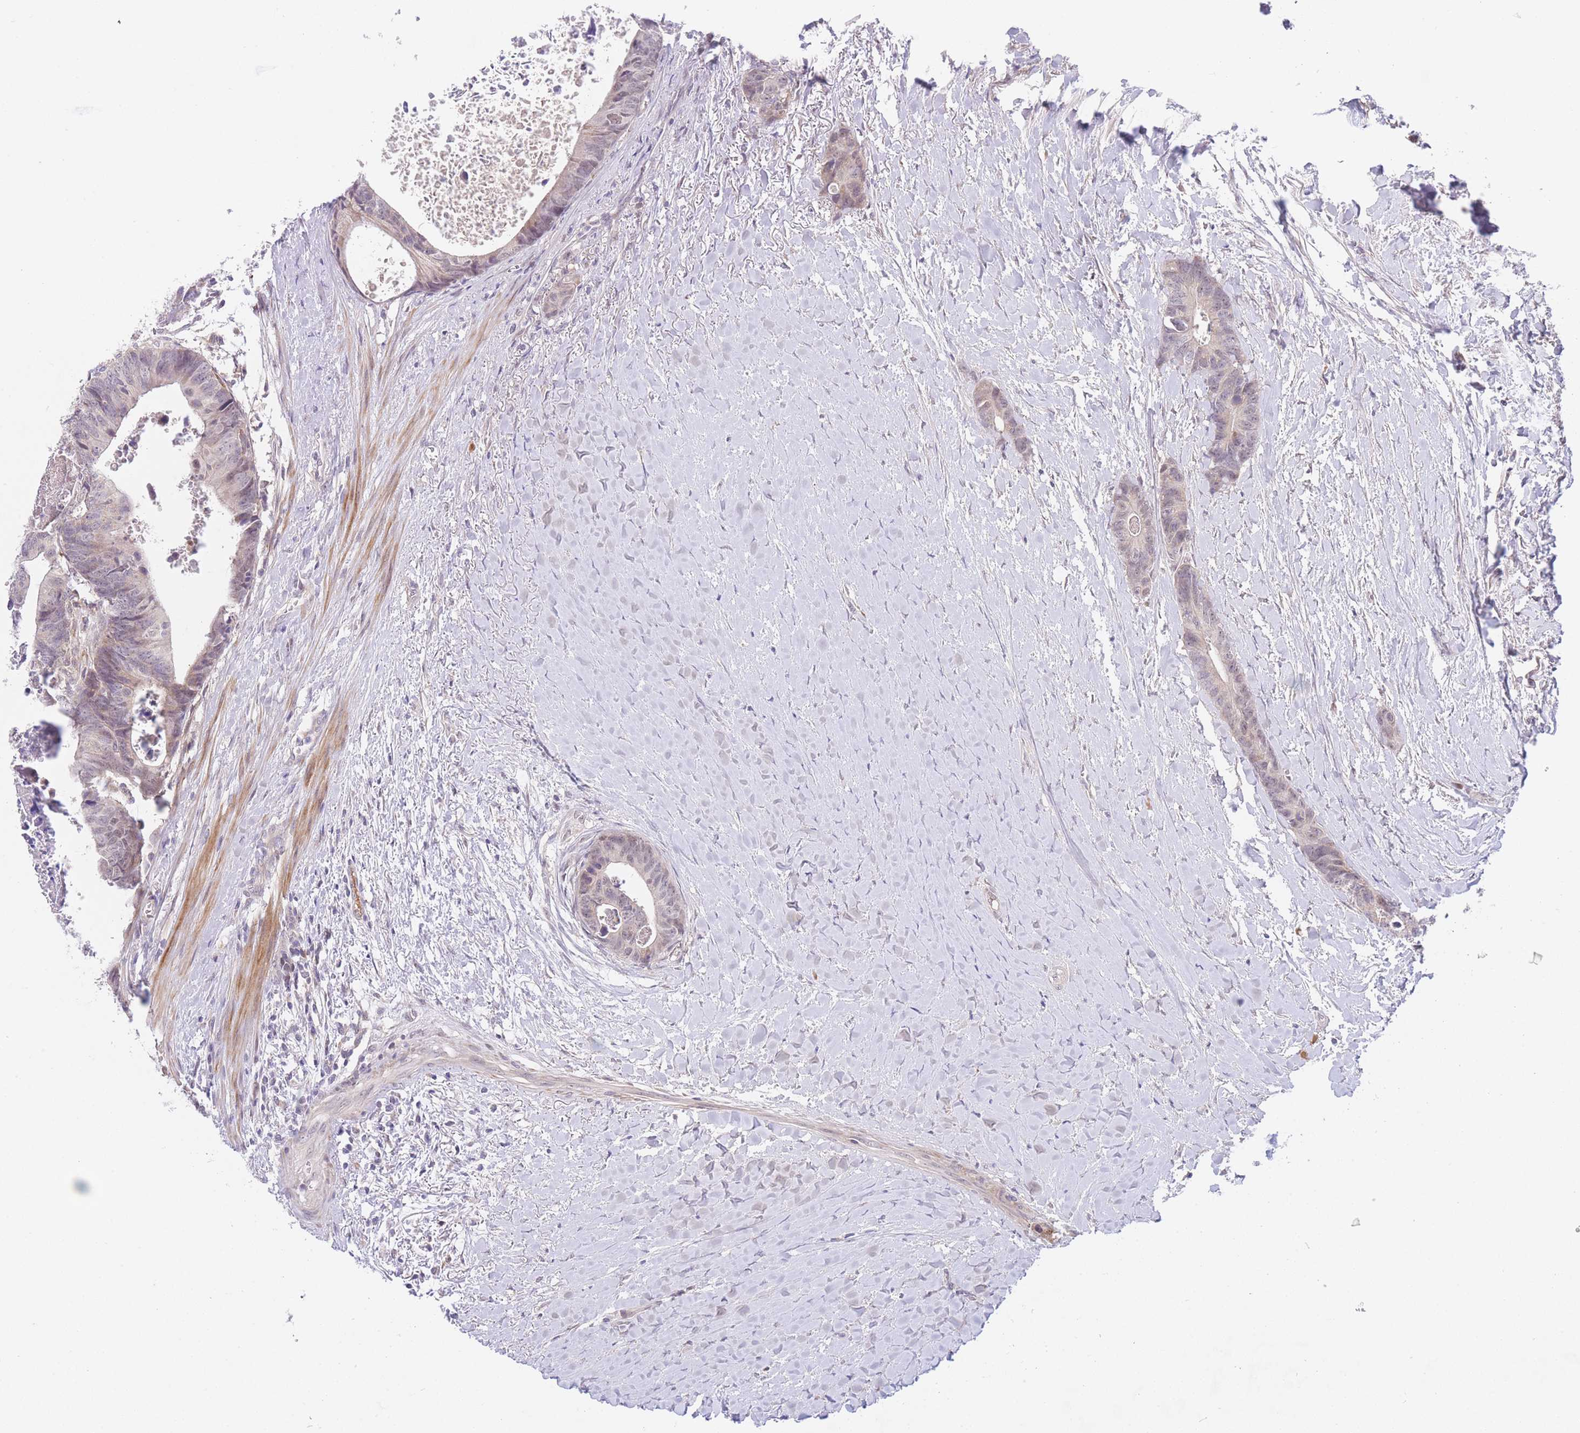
{"staining": {"intensity": "weak", "quantity": "25%-75%", "location": "cytoplasmic/membranous,nuclear"}, "tissue": "colorectal cancer", "cell_type": "Tumor cells", "image_type": "cancer", "snomed": [{"axis": "morphology", "description": "Adenocarcinoma, NOS"}, {"axis": "topography", "description": "Colon"}], "caption": "This micrograph demonstrates immunohistochemistry staining of adenocarcinoma (colorectal), with low weak cytoplasmic/membranous and nuclear staining in about 25%-75% of tumor cells.", "gene": "SLC25A33", "patient": {"sex": "female", "age": 57}}